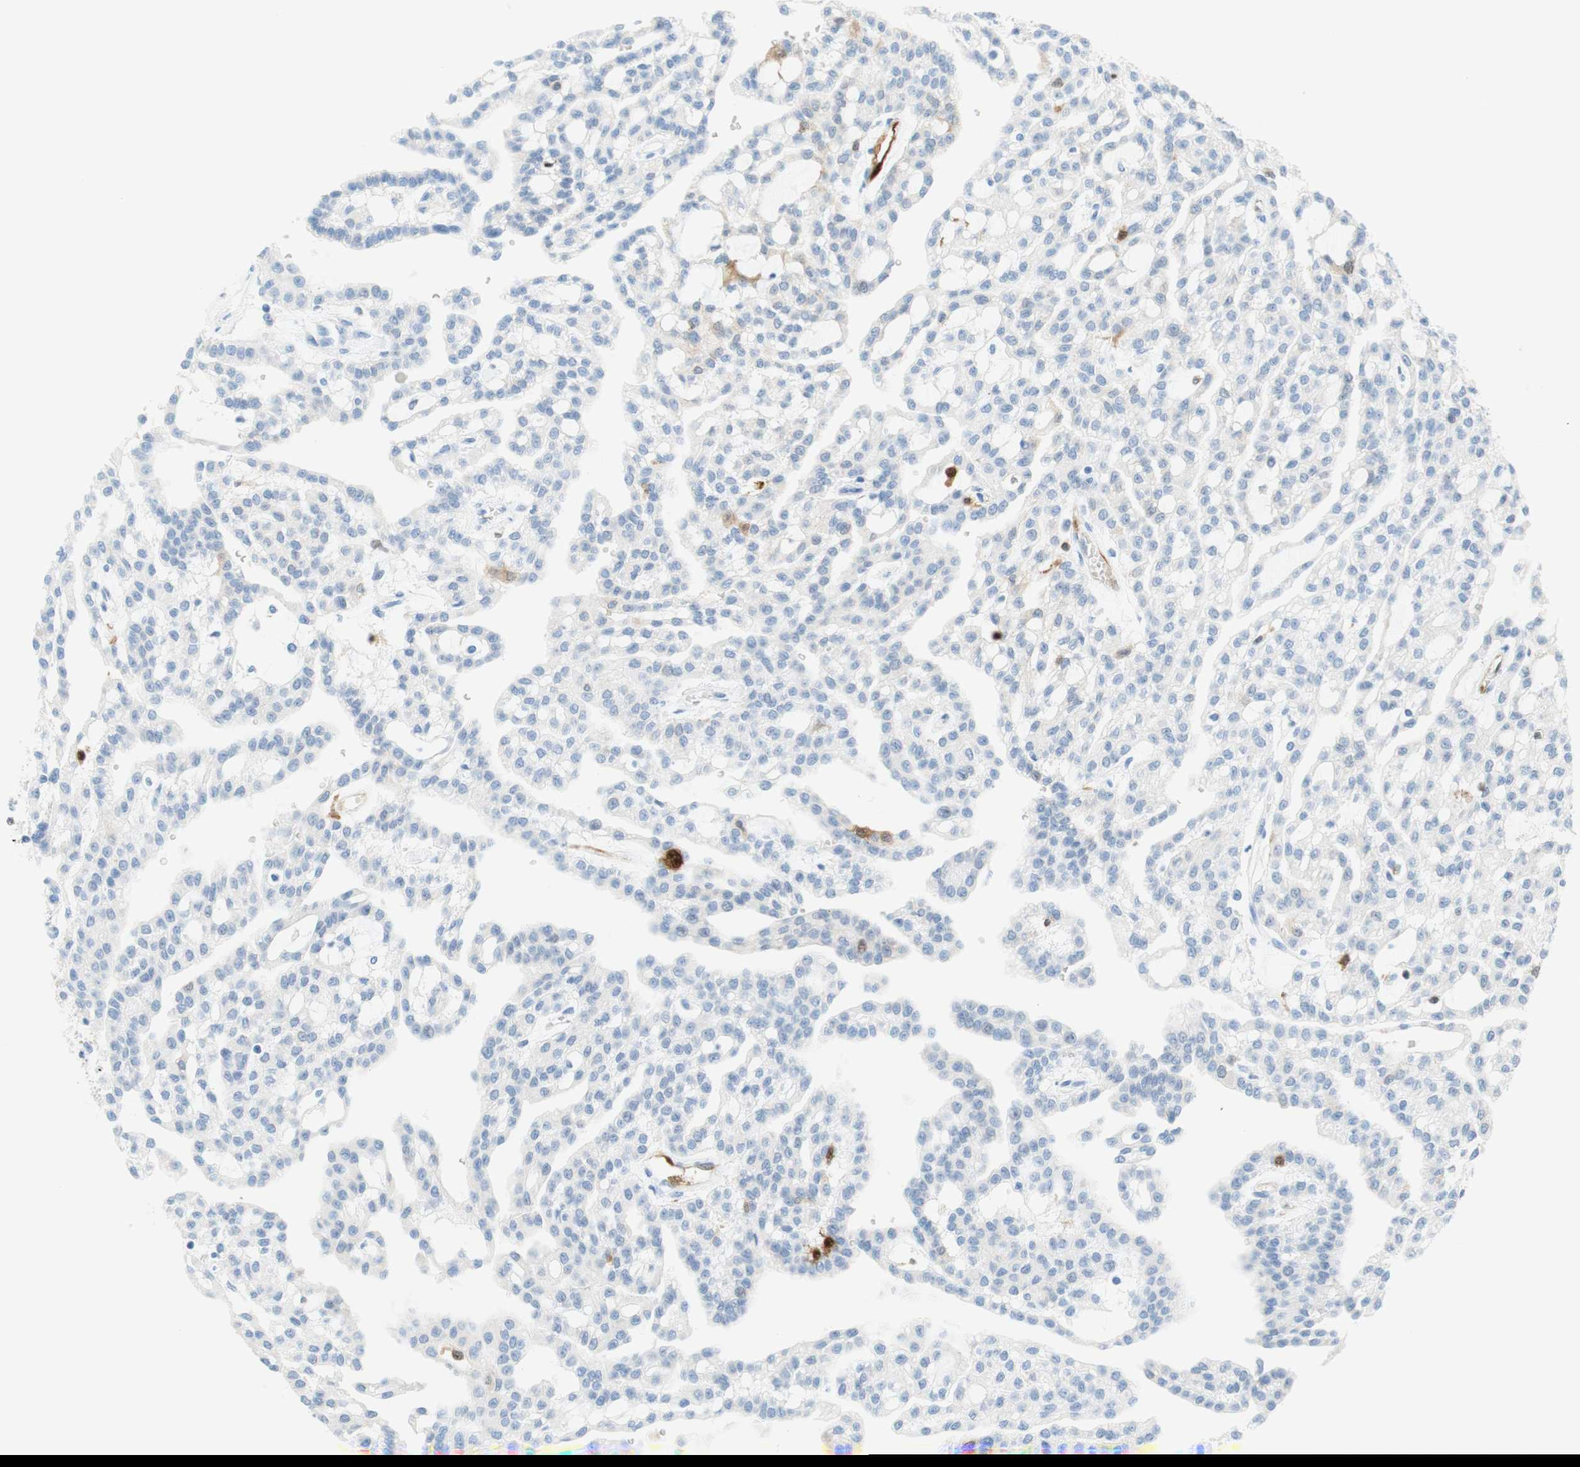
{"staining": {"intensity": "weak", "quantity": "<25%", "location": "cytoplasmic/membranous"}, "tissue": "renal cancer", "cell_type": "Tumor cells", "image_type": "cancer", "snomed": [{"axis": "morphology", "description": "Adenocarcinoma, NOS"}, {"axis": "topography", "description": "Kidney"}], "caption": "The photomicrograph demonstrates no significant expression in tumor cells of adenocarcinoma (renal).", "gene": "STMN1", "patient": {"sex": "male", "age": 63}}